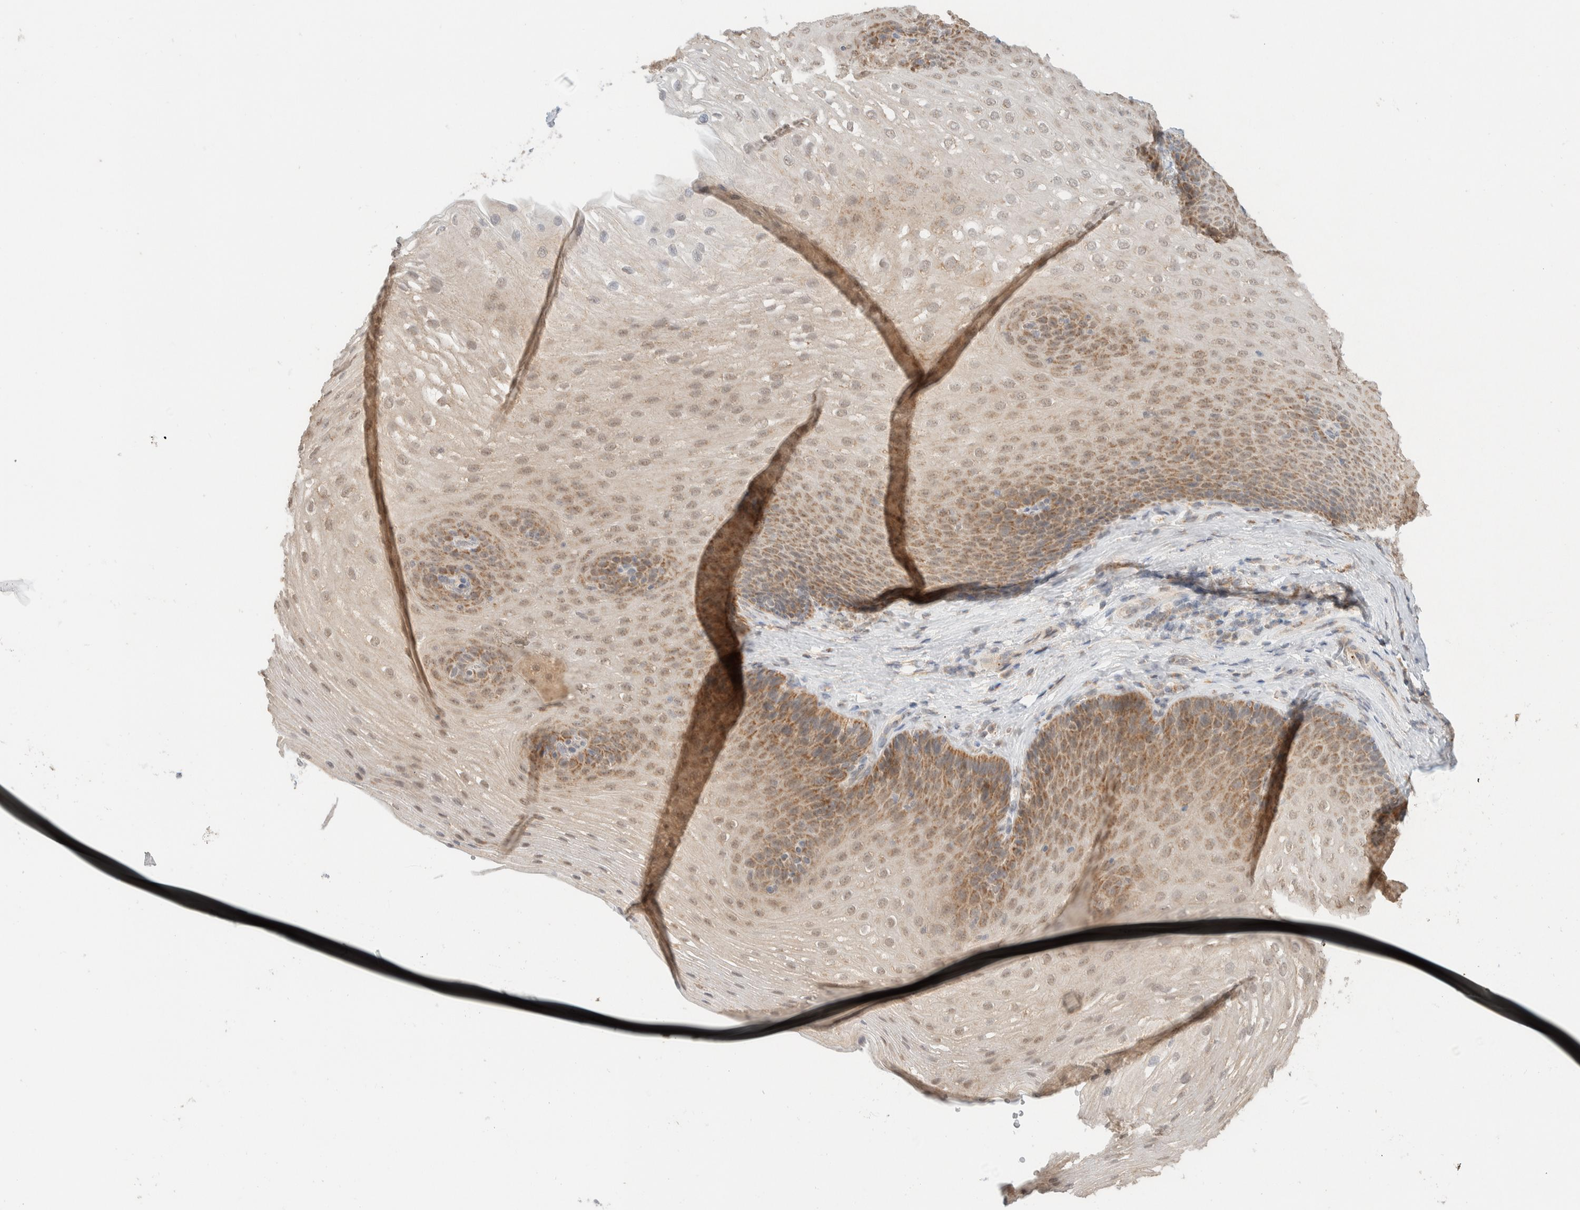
{"staining": {"intensity": "moderate", "quantity": ">75%", "location": "cytoplasmic/membranous"}, "tissue": "esophagus", "cell_type": "Squamous epithelial cells", "image_type": "normal", "snomed": [{"axis": "morphology", "description": "Normal tissue, NOS"}, {"axis": "topography", "description": "Esophagus"}], "caption": "Approximately >75% of squamous epithelial cells in normal esophagus reveal moderate cytoplasmic/membranous protein expression as visualized by brown immunohistochemical staining.", "gene": "MRPL41", "patient": {"sex": "female", "age": 66}}